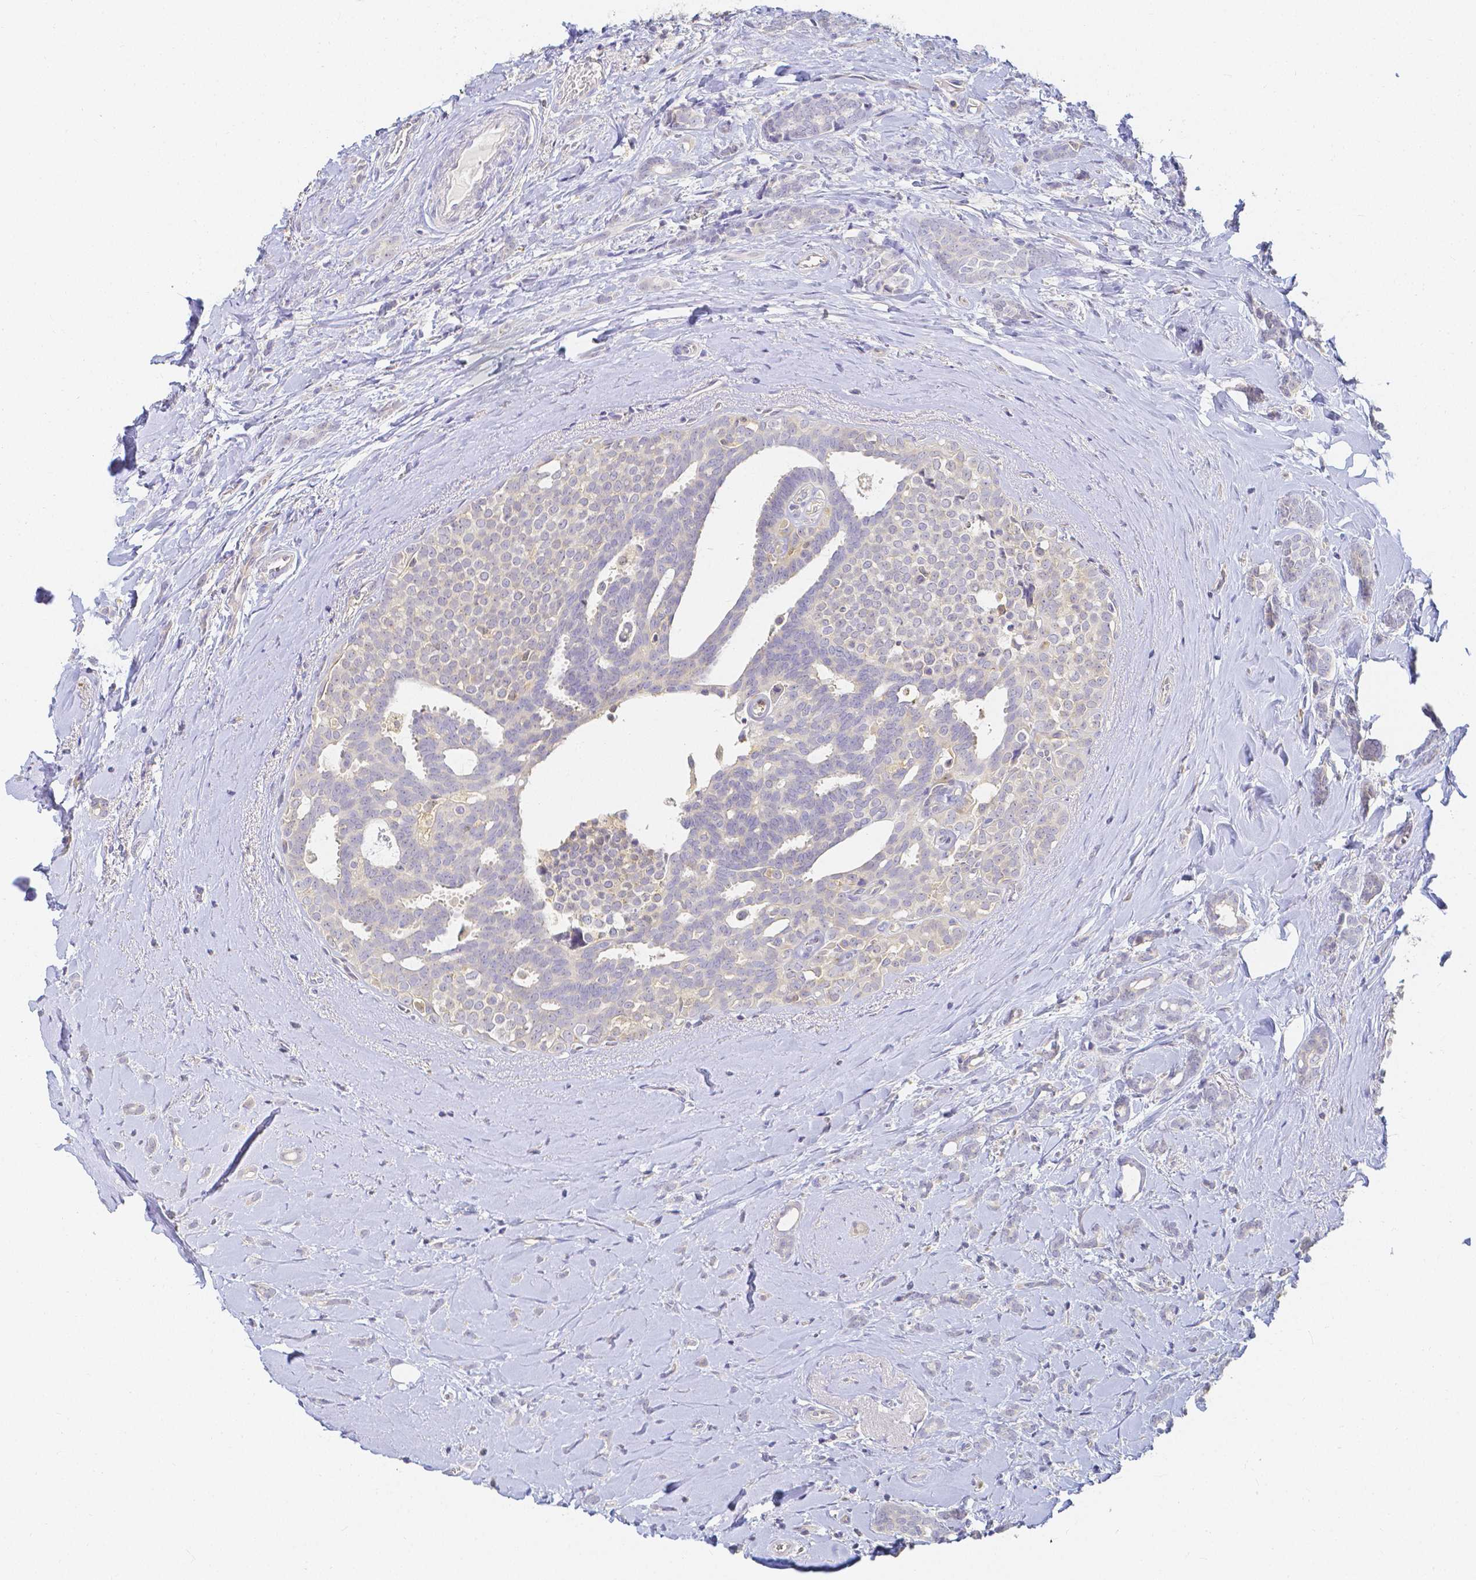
{"staining": {"intensity": "negative", "quantity": "none", "location": "none"}, "tissue": "breast cancer", "cell_type": "Tumor cells", "image_type": "cancer", "snomed": [{"axis": "morphology", "description": "Intraductal carcinoma, in situ"}, {"axis": "morphology", "description": "Duct carcinoma"}, {"axis": "morphology", "description": "Lobular carcinoma, in situ"}, {"axis": "topography", "description": "Breast"}], "caption": "Histopathology image shows no protein staining in tumor cells of breast lobular carcinoma in situ tissue.", "gene": "KCNH1", "patient": {"sex": "female", "age": 44}}